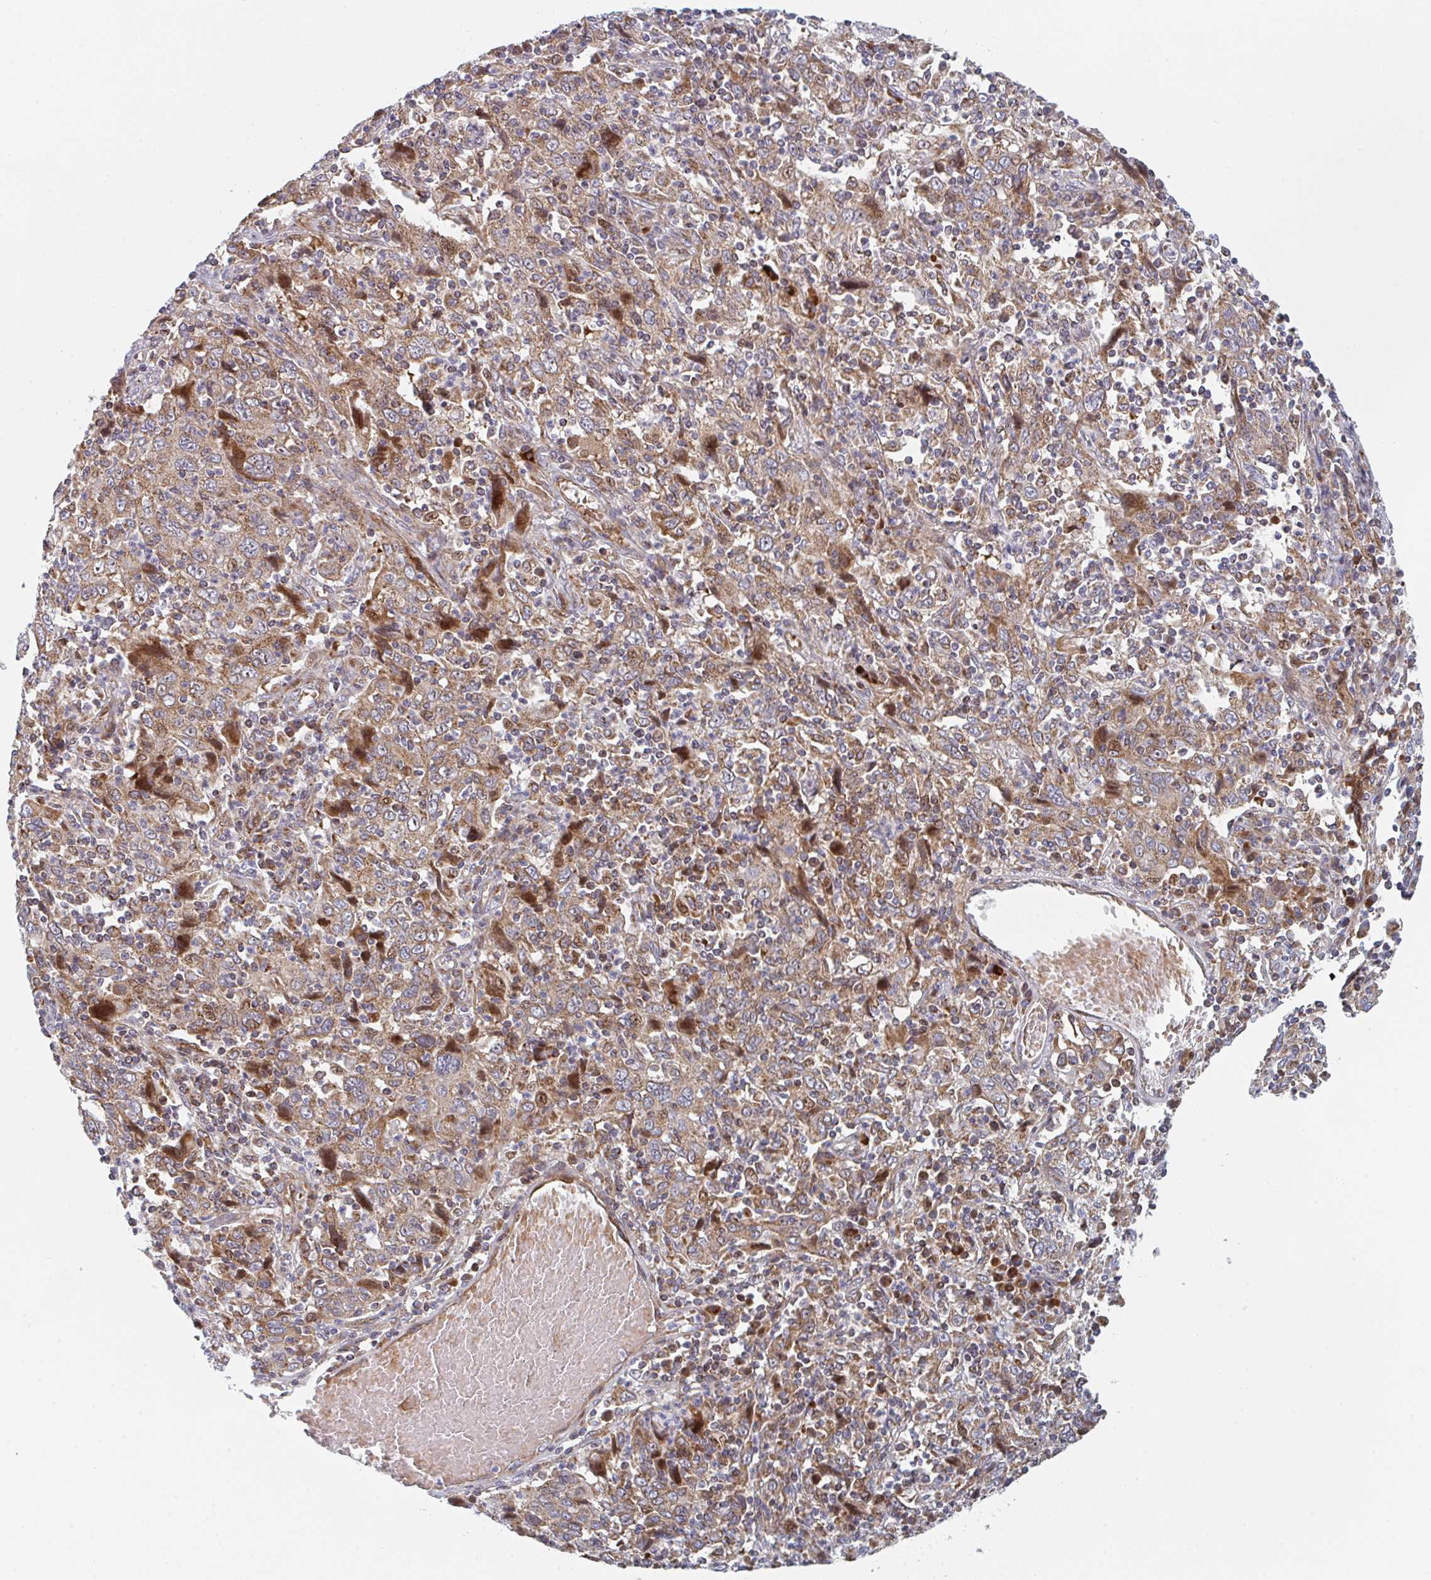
{"staining": {"intensity": "moderate", "quantity": ">75%", "location": "cytoplasmic/membranous"}, "tissue": "cervical cancer", "cell_type": "Tumor cells", "image_type": "cancer", "snomed": [{"axis": "morphology", "description": "Squamous cell carcinoma, NOS"}, {"axis": "topography", "description": "Cervix"}], "caption": "Cervical cancer was stained to show a protein in brown. There is medium levels of moderate cytoplasmic/membranous staining in approximately >75% of tumor cells. (IHC, brightfield microscopy, high magnification).", "gene": "ZNF644", "patient": {"sex": "female", "age": 46}}